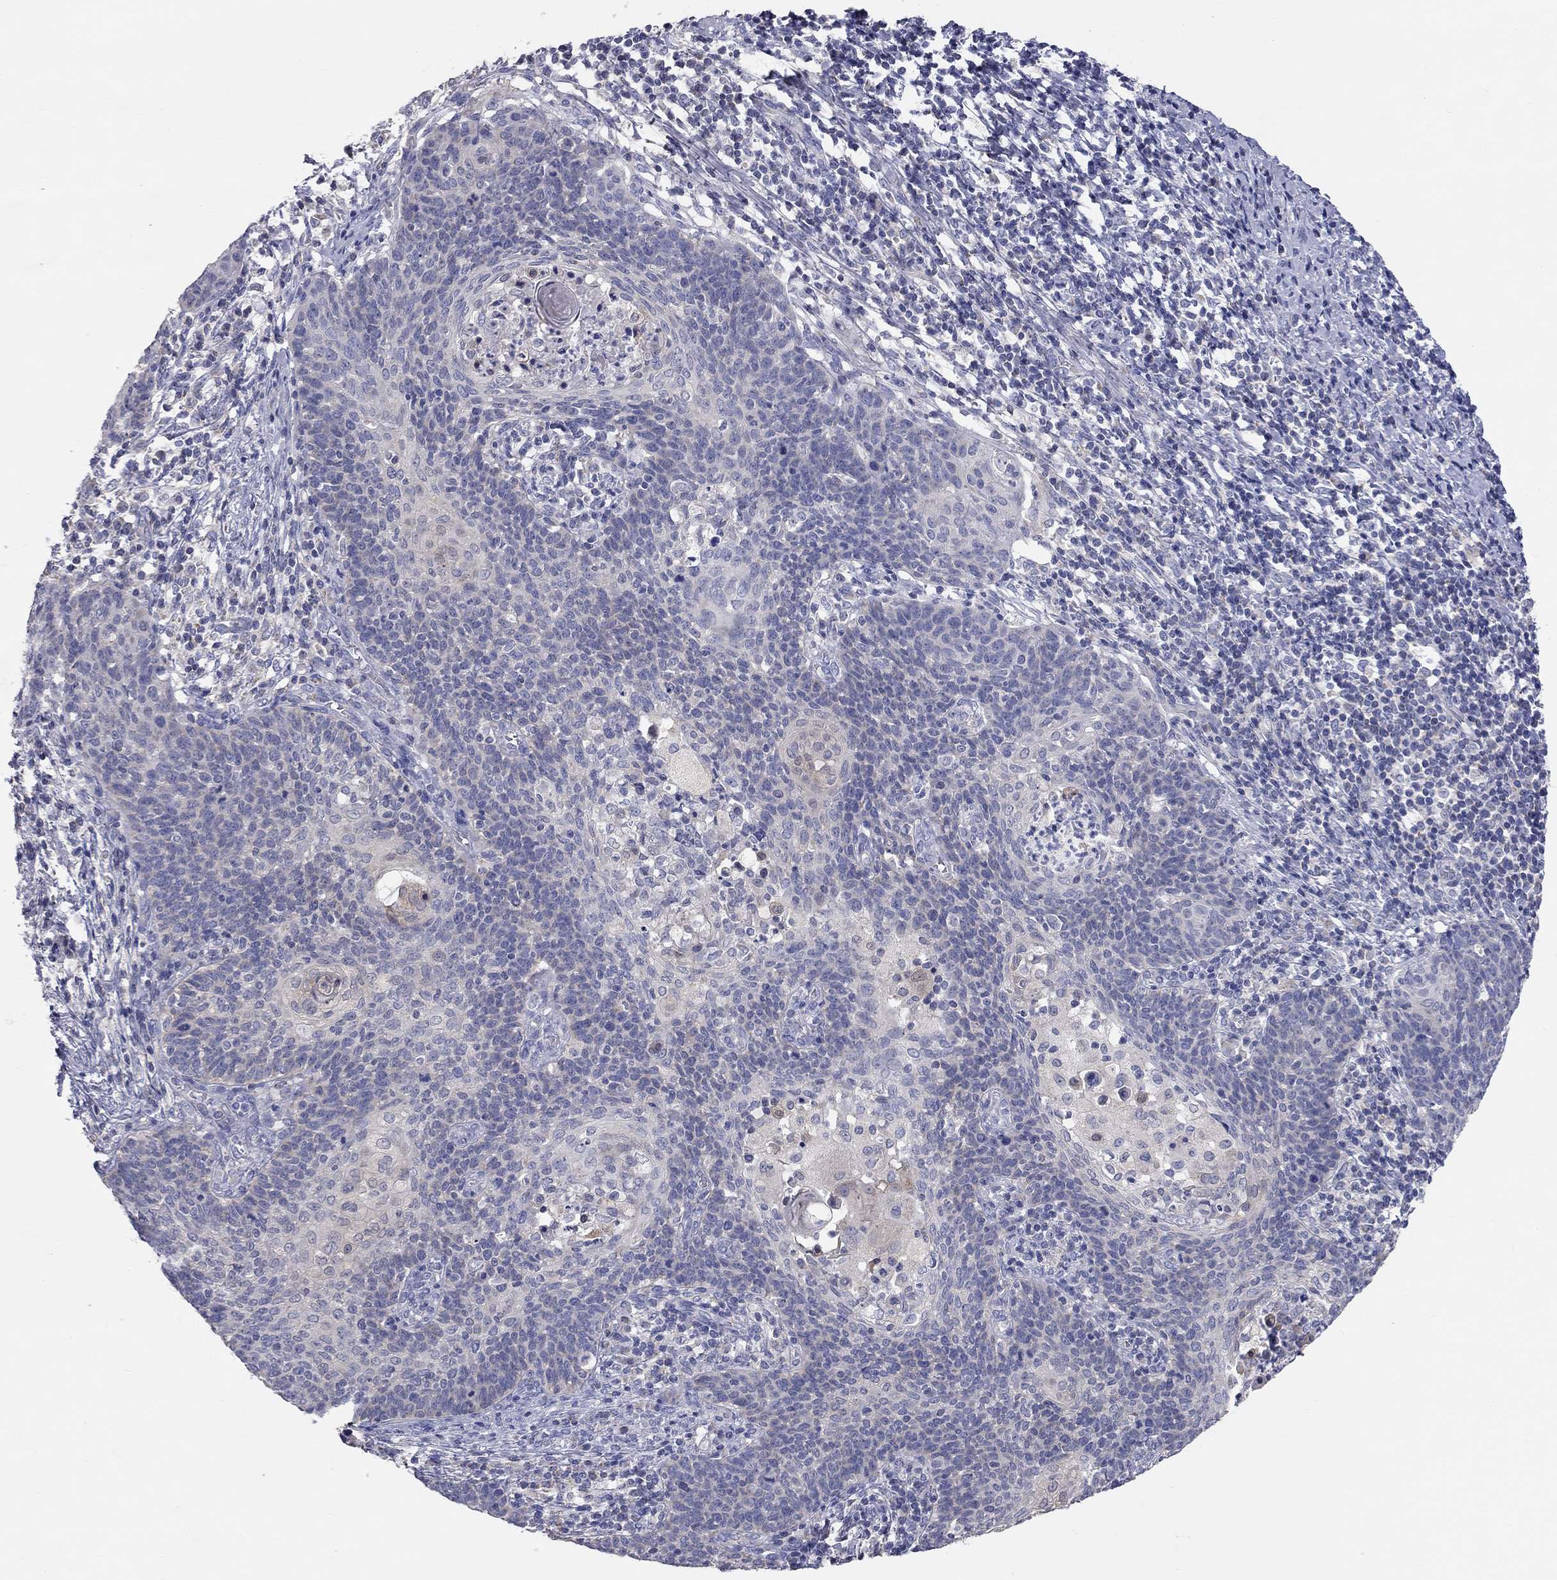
{"staining": {"intensity": "negative", "quantity": "none", "location": "none"}, "tissue": "cervical cancer", "cell_type": "Tumor cells", "image_type": "cancer", "snomed": [{"axis": "morphology", "description": "Squamous cell carcinoma, NOS"}, {"axis": "topography", "description": "Cervix"}], "caption": "Histopathology image shows no protein positivity in tumor cells of cervical cancer (squamous cell carcinoma) tissue. (Immunohistochemistry, brightfield microscopy, high magnification).", "gene": "CFAP161", "patient": {"sex": "female", "age": 39}}